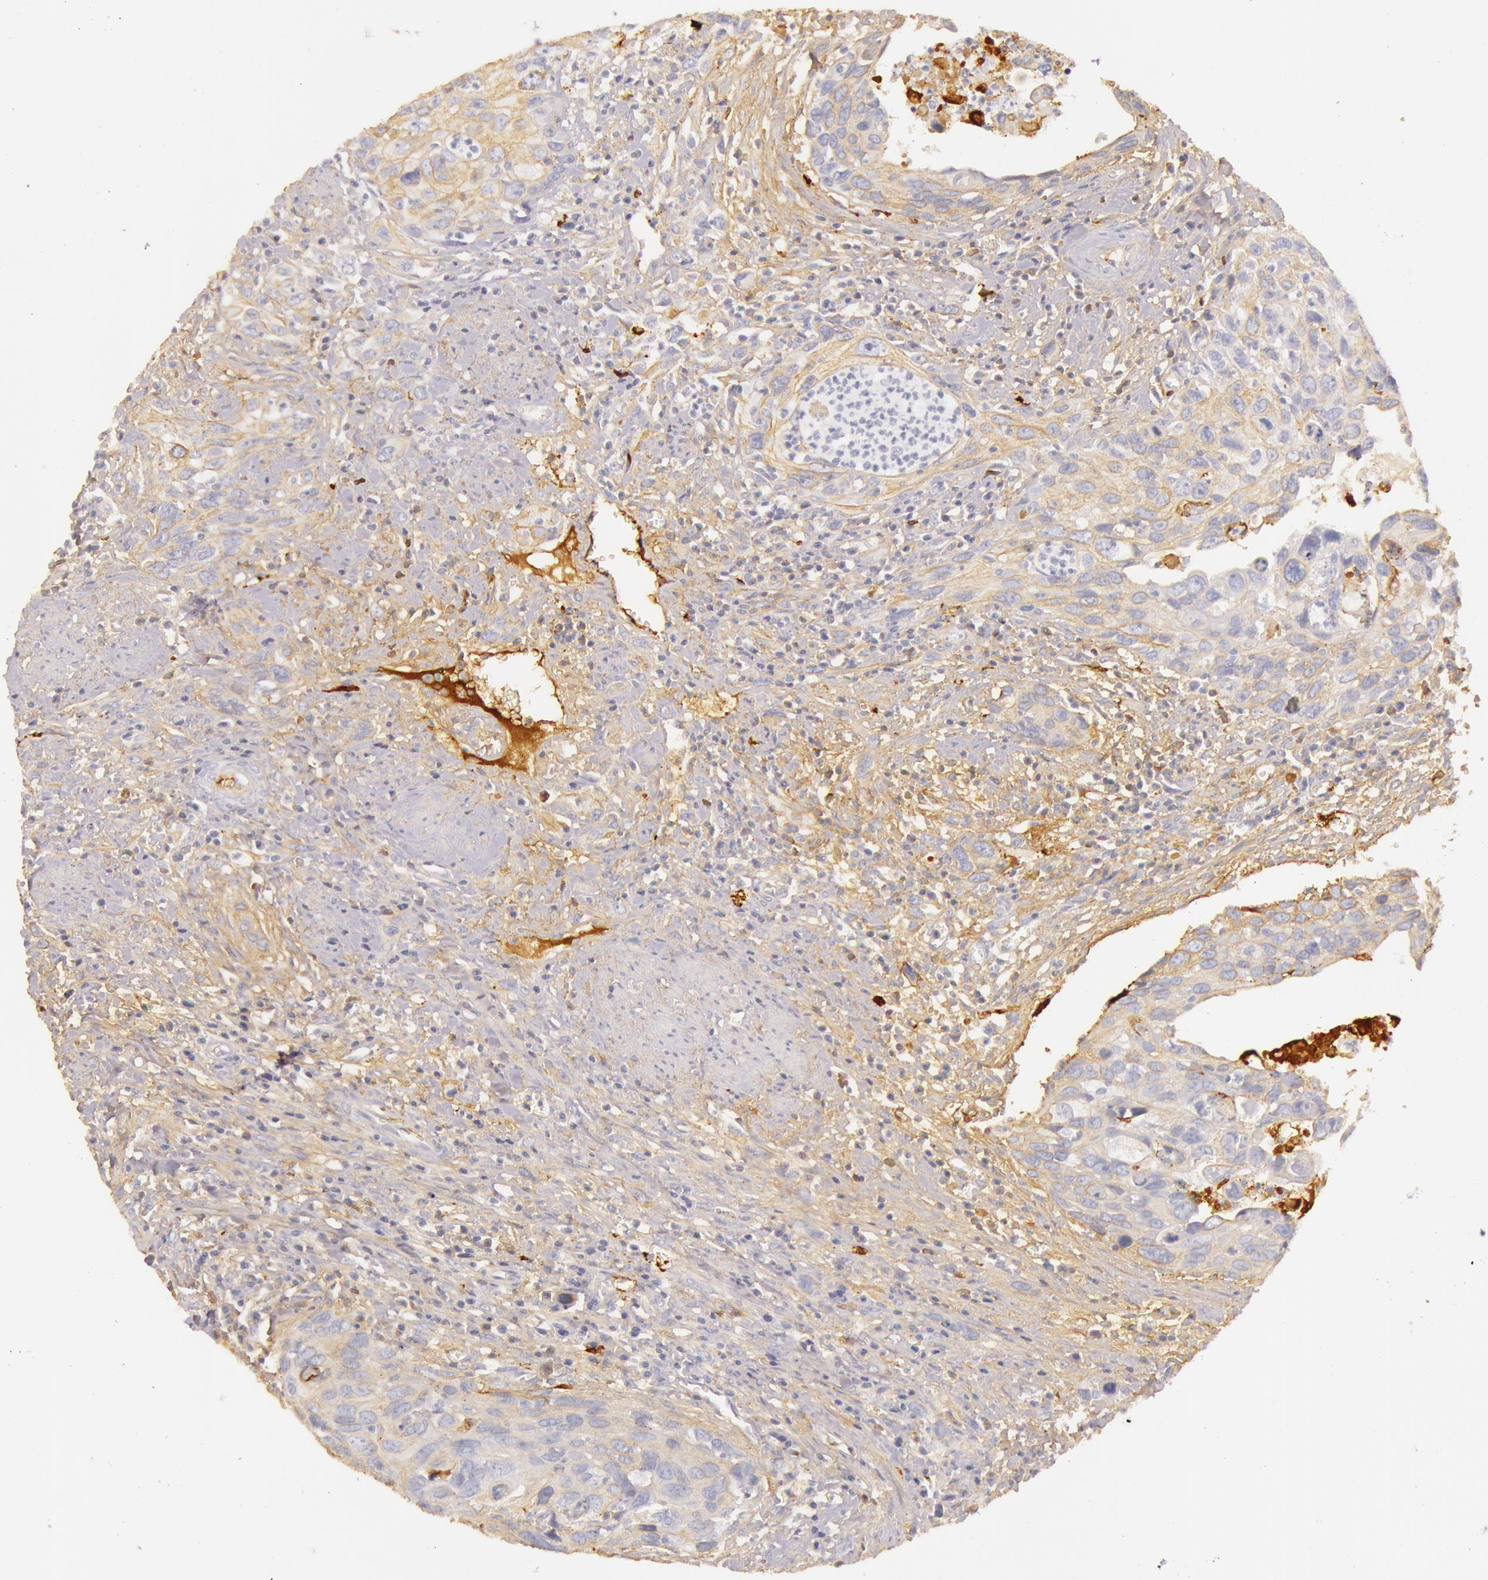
{"staining": {"intensity": "weak", "quantity": "25%-75%", "location": "cytoplasmic/membranous"}, "tissue": "urothelial cancer", "cell_type": "Tumor cells", "image_type": "cancer", "snomed": [{"axis": "morphology", "description": "Urothelial carcinoma, High grade"}, {"axis": "topography", "description": "Urinary bladder"}], "caption": "Human high-grade urothelial carcinoma stained with a protein marker demonstrates weak staining in tumor cells.", "gene": "C4BPA", "patient": {"sex": "male", "age": 71}}